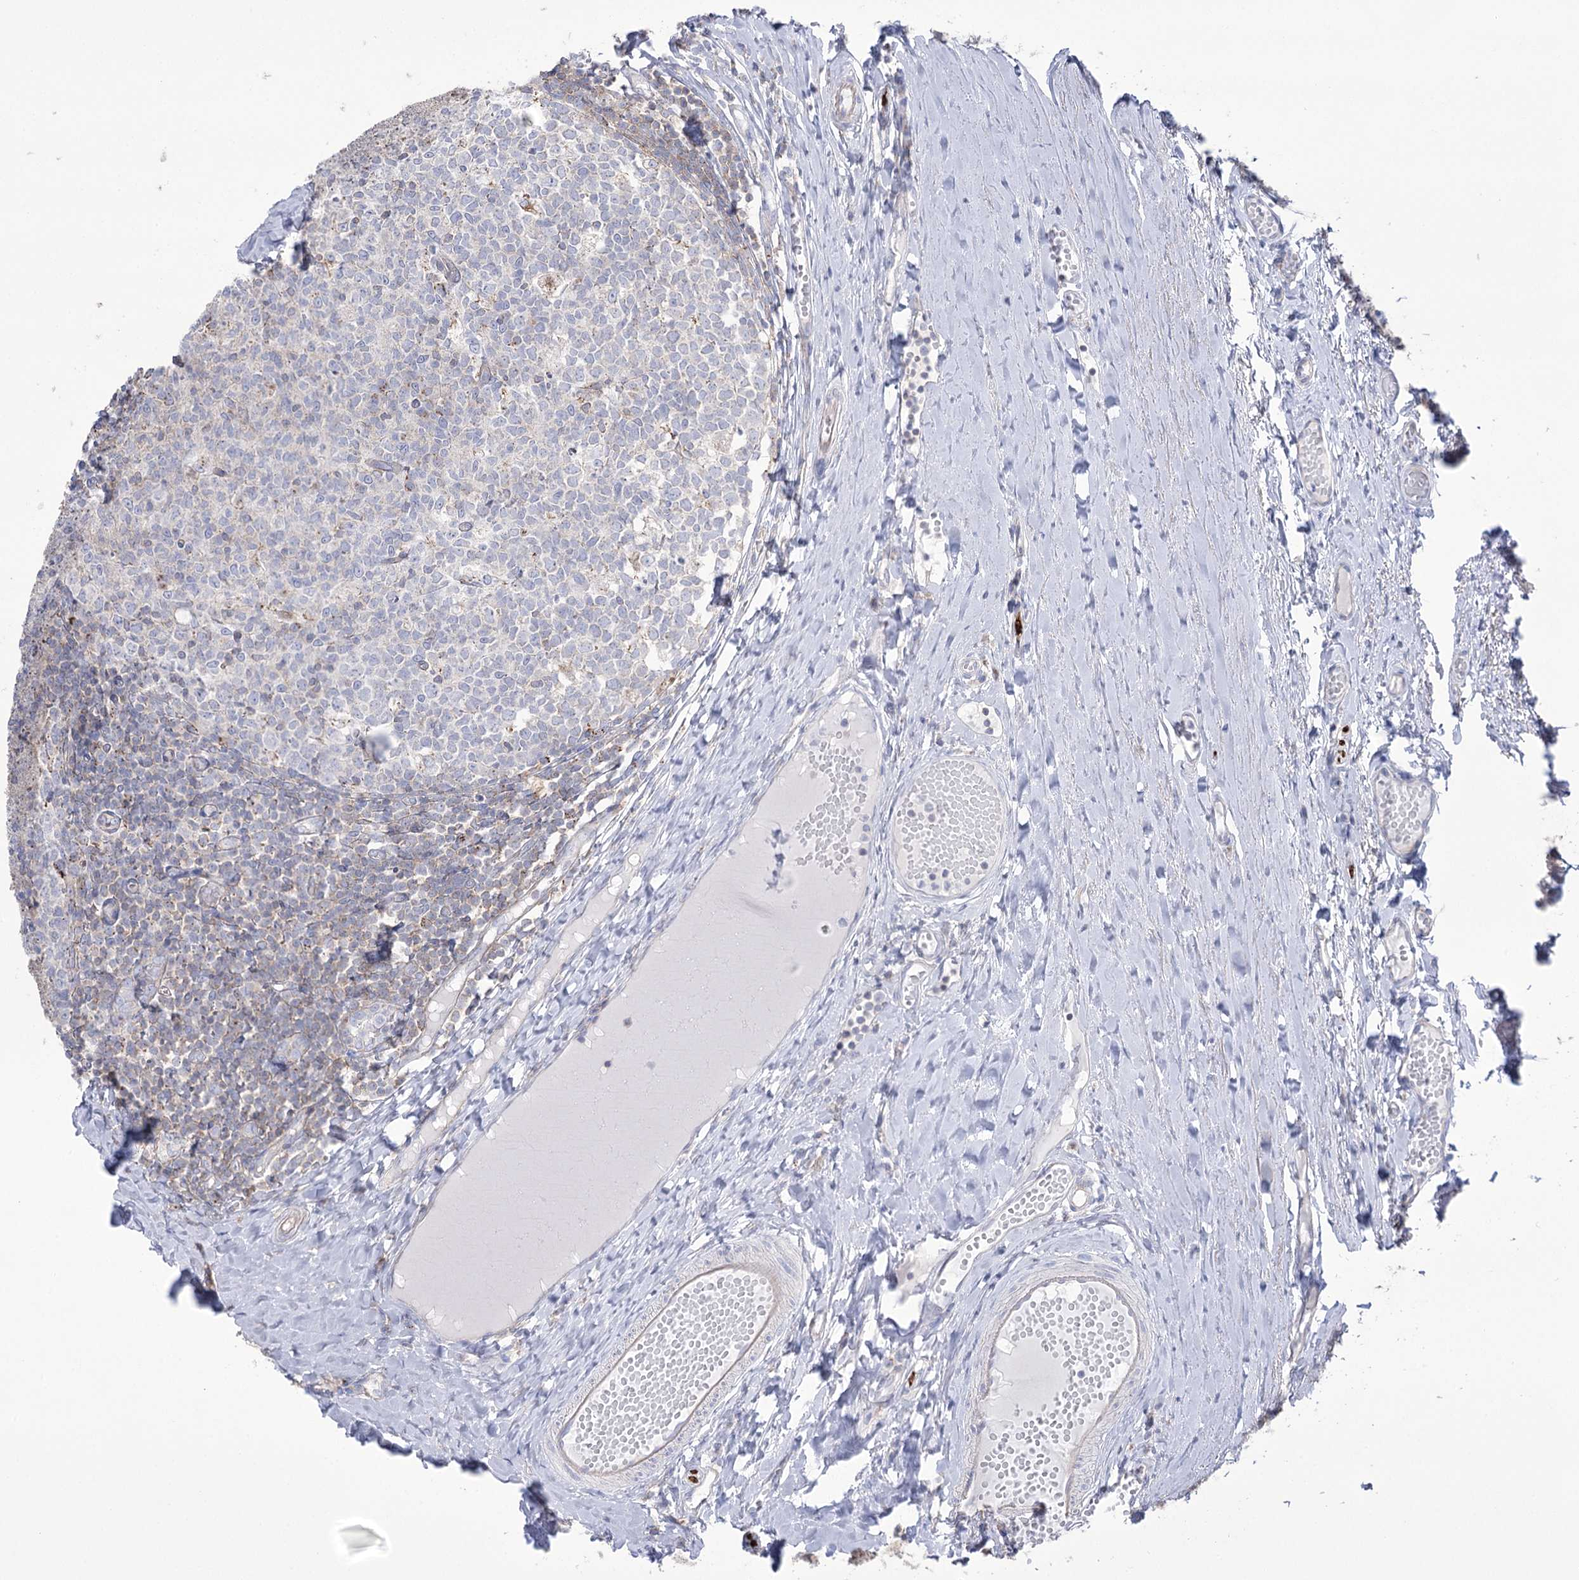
{"staining": {"intensity": "negative", "quantity": "none", "location": "none"}, "tissue": "tonsil", "cell_type": "Germinal center cells", "image_type": "normal", "snomed": [{"axis": "morphology", "description": "Normal tissue, NOS"}, {"axis": "topography", "description": "Tonsil"}], "caption": "Immunohistochemistry (IHC) image of unremarkable tonsil: tonsil stained with DAB (3,3'-diaminobenzidine) reveals no significant protein expression in germinal center cells. The staining is performed using DAB brown chromogen with nuclei counter-stained in using hematoxylin.", "gene": "FAM216A", "patient": {"sex": "female", "age": 19}}